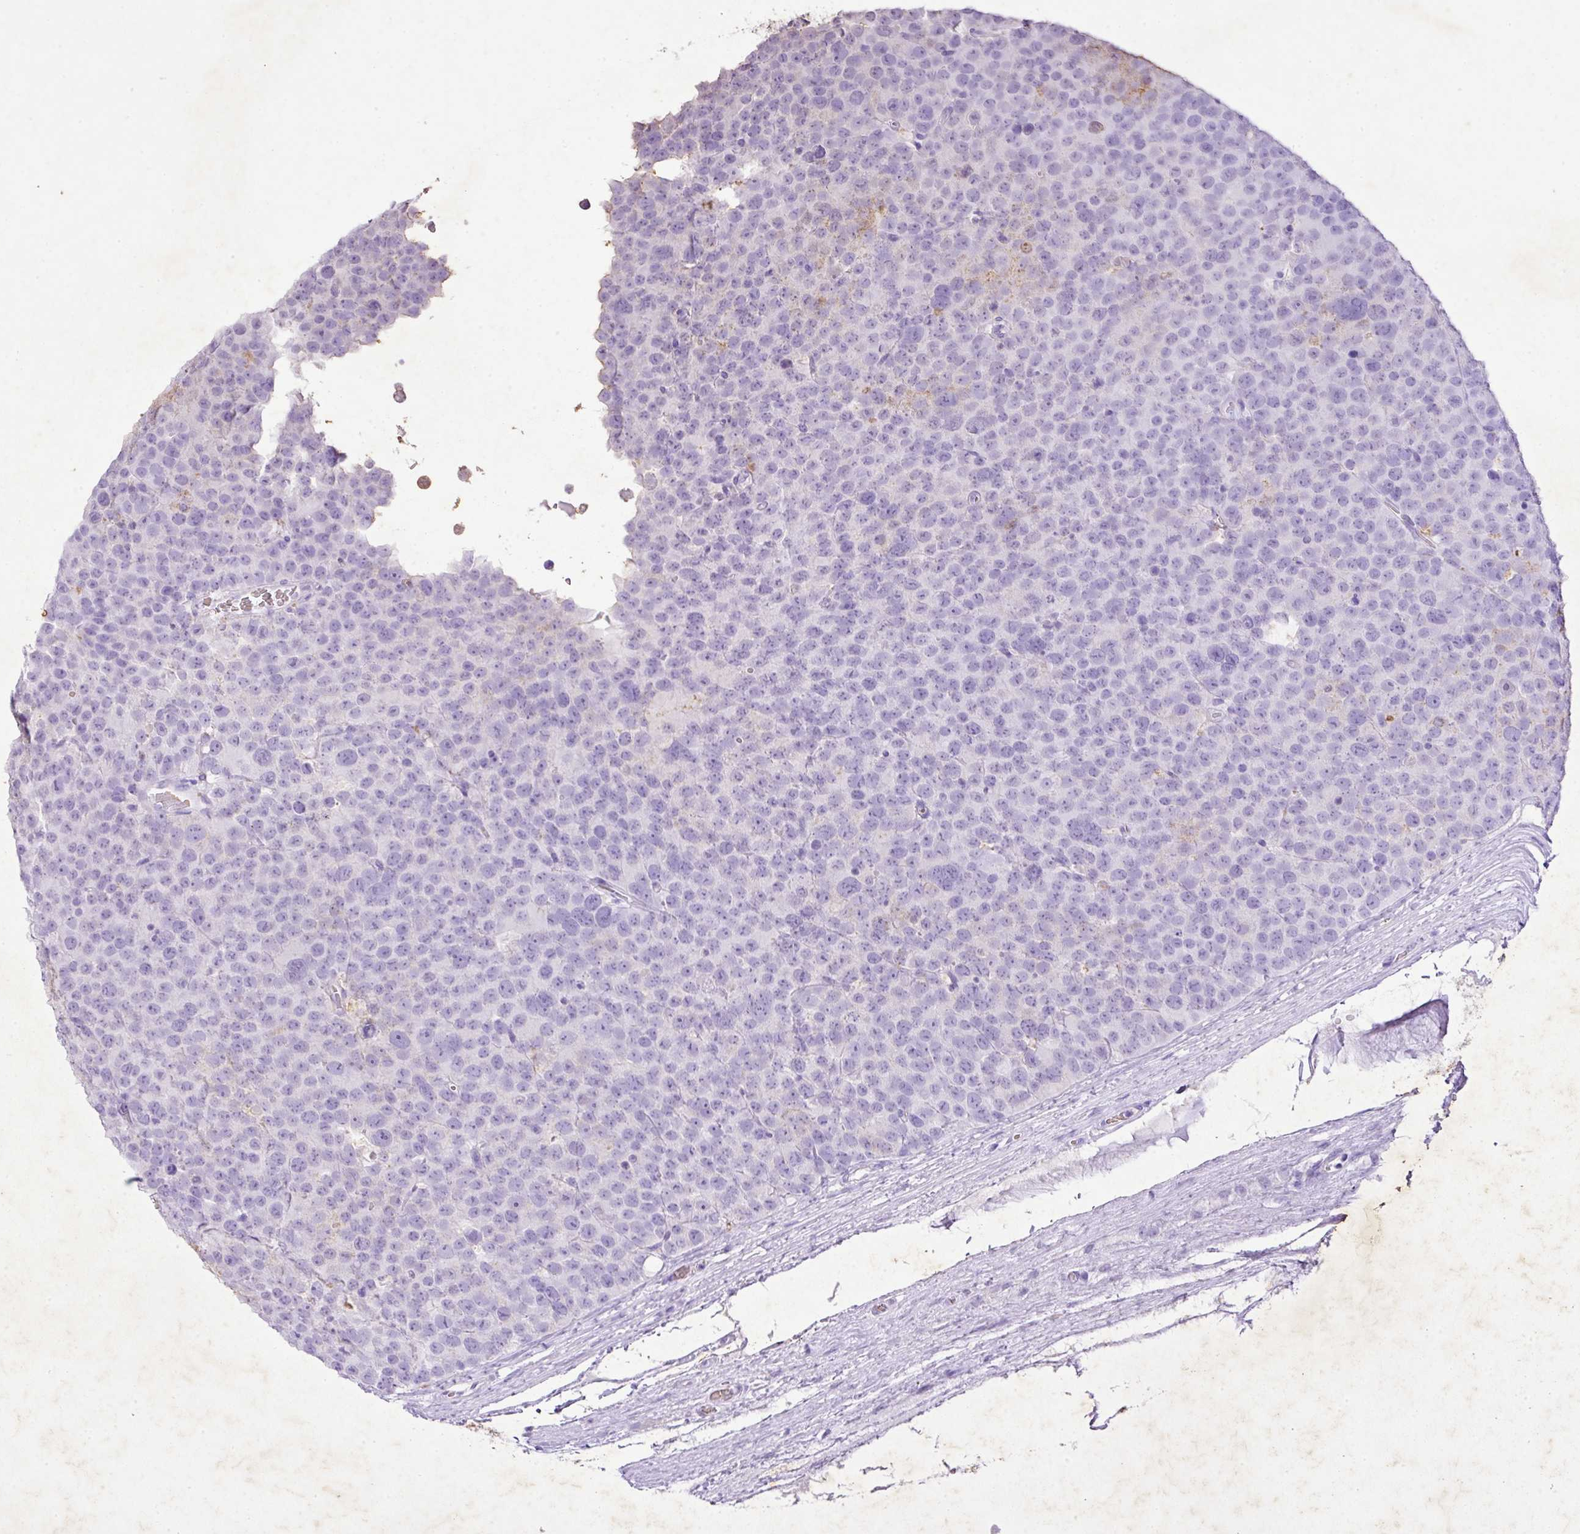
{"staining": {"intensity": "negative", "quantity": "none", "location": "none"}, "tissue": "testis cancer", "cell_type": "Tumor cells", "image_type": "cancer", "snomed": [{"axis": "morphology", "description": "Seminoma, NOS"}, {"axis": "topography", "description": "Testis"}], "caption": "Testis cancer stained for a protein using immunohistochemistry displays no positivity tumor cells.", "gene": "KCNJ11", "patient": {"sex": "male", "age": 71}}